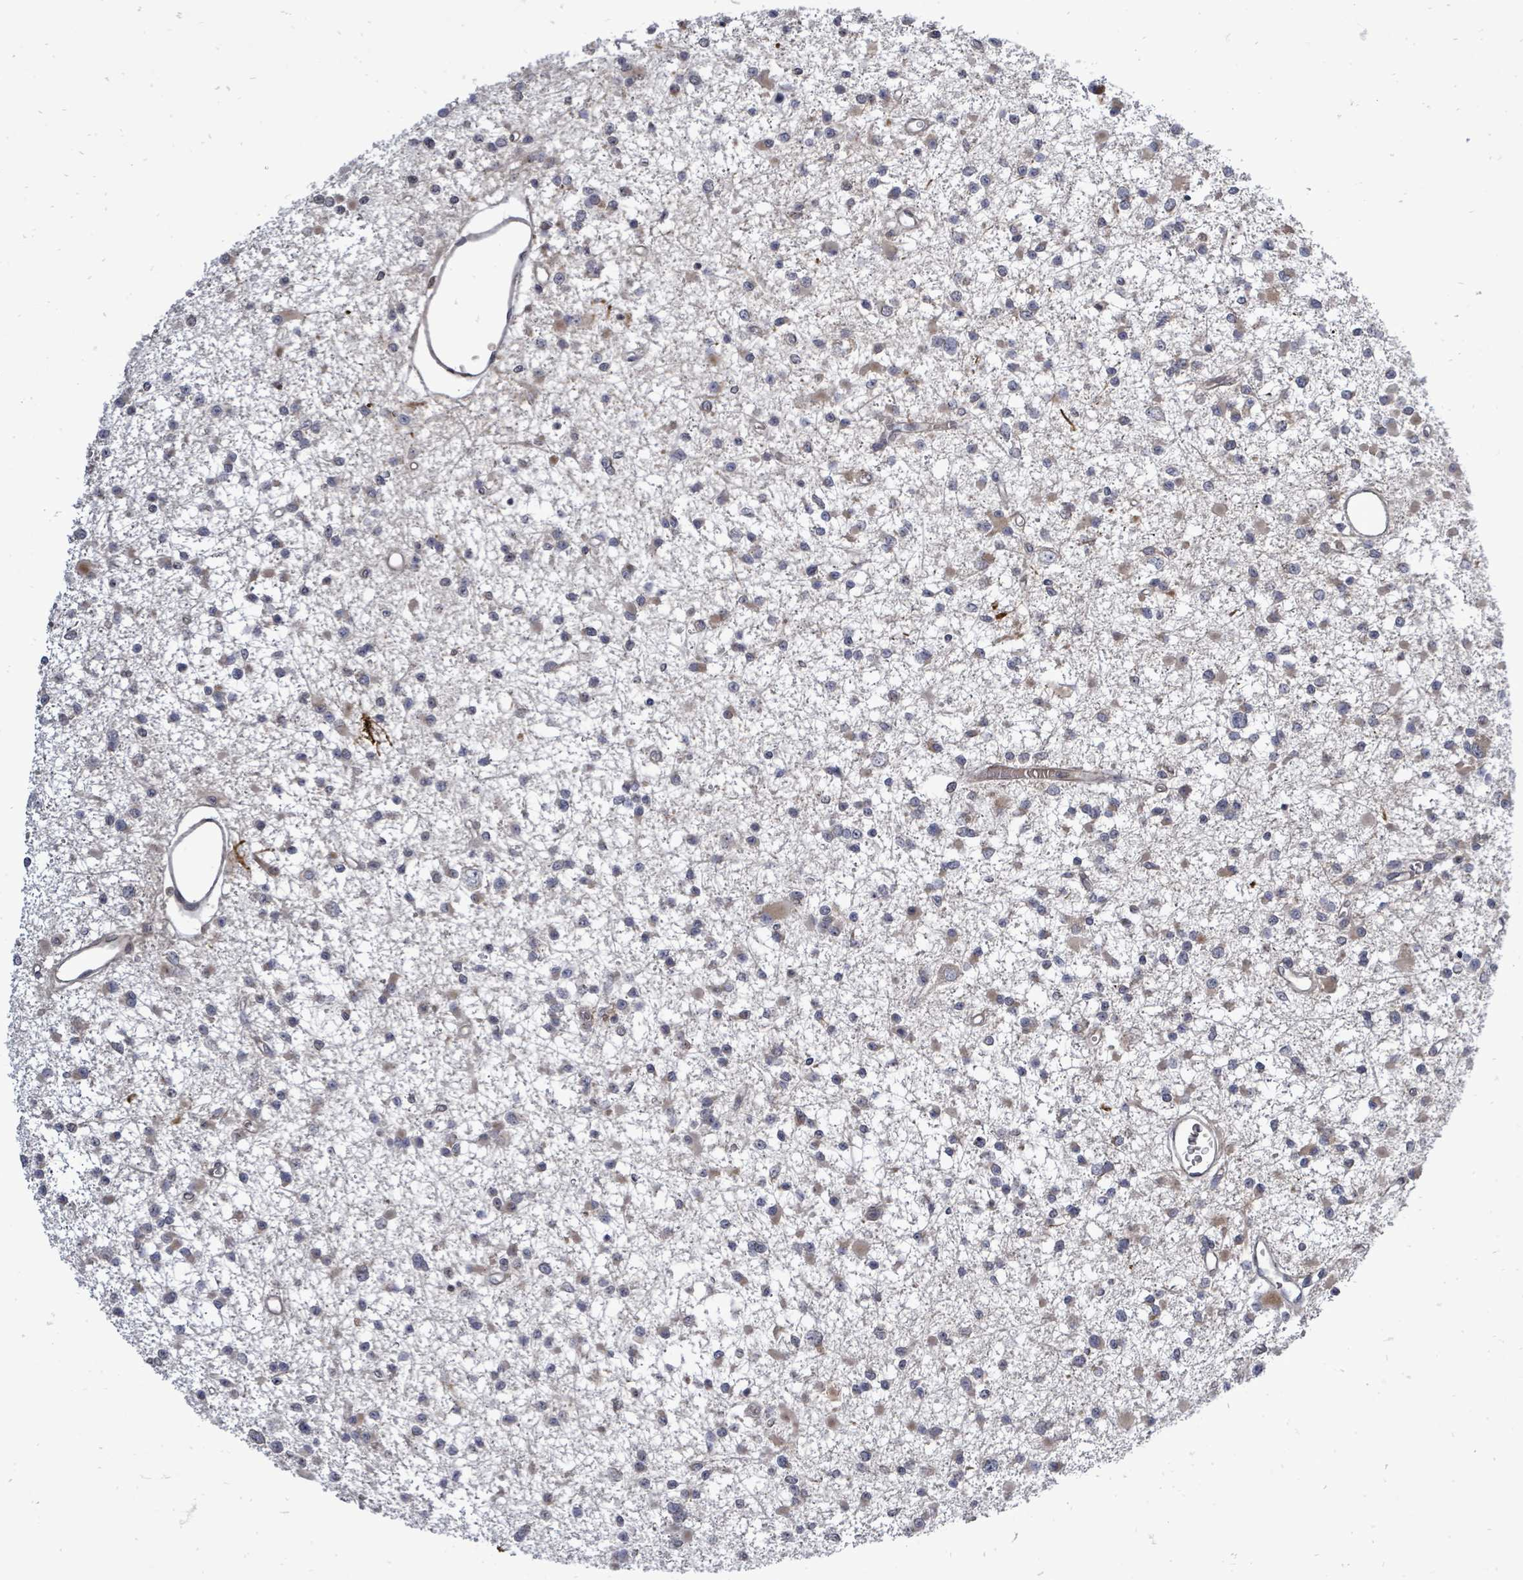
{"staining": {"intensity": "moderate", "quantity": "25%-75%", "location": "cytoplasmic/membranous"}, "tissue": "glioma", "cell_type": "Tumor cells", "image_type": "cancer", "snomed": [{"axis": "morphology", "description": "Glioma, malignant, Low grade"}, {"axis": "topography", "description": "Brain"}], "caption": "Moderate cytoplasmic/membranous protein staining is seen in approximately 25%-75% of tumor cells in glioma. (IHC, brightfield microscopy, high magnification).", "gene": "RALGAPB", "patient": {"sex": "female", "age": 22}}